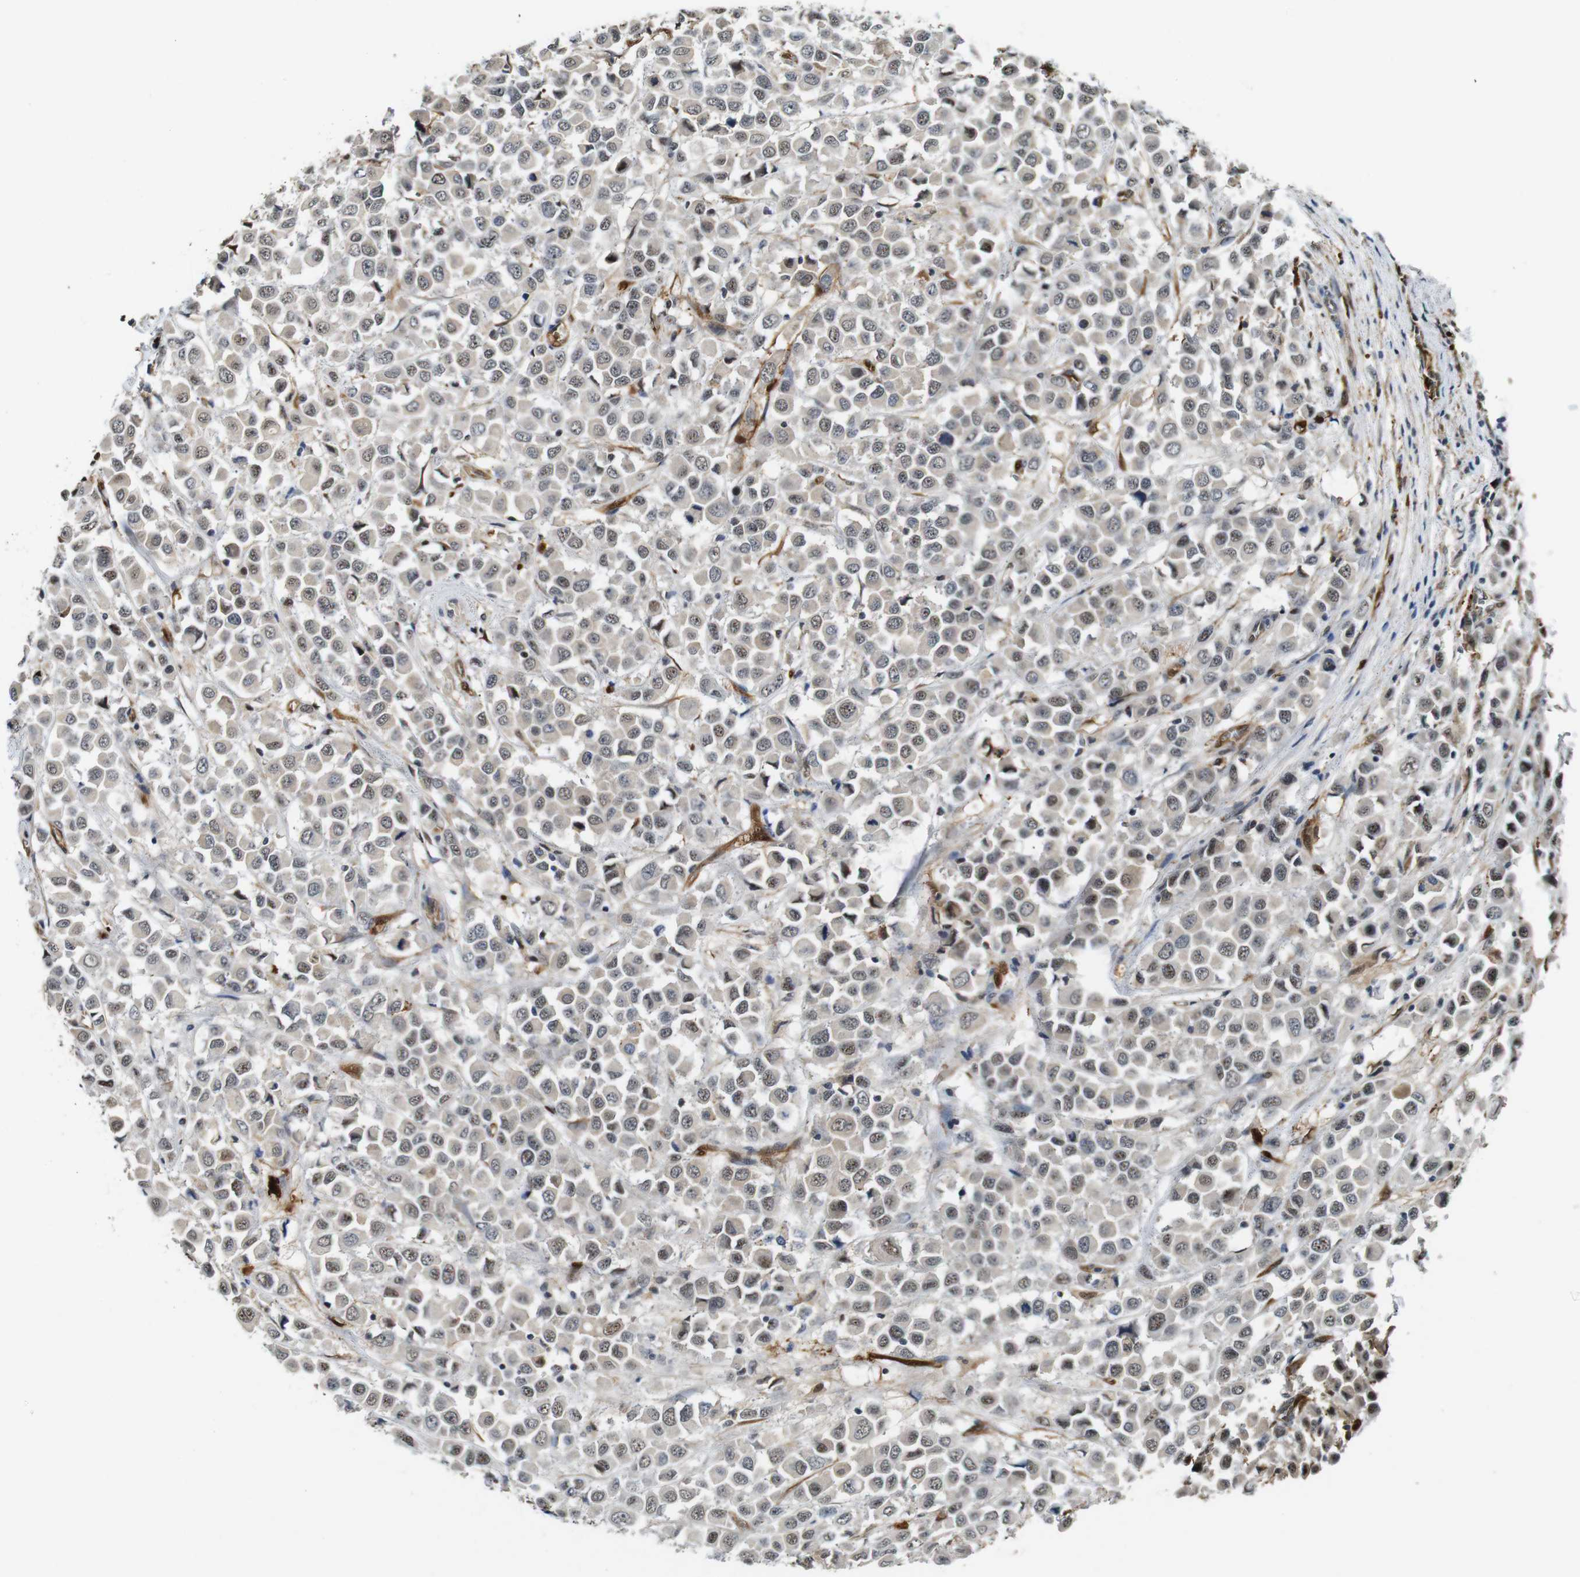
{"staining": {"intensity": "weak", "quantity": ">75%", "location": "cytoplasmic/membranous,nuclear"}, "tissue": "breast cancer", "cell_type": "Tumor cells", "image_type": "cancer", "snomed": [{"axis": "morphology", "description": "Duct carcinoma"}, {"axis": "topography", "description": "Breast"}], "caption": "Human invasive ductal carcinoma (breast) stained for a protein (brown) shows weak cytoplasmic/membranous and nuclear positive expression in approximately >75% of tumor cells.", "gene": "LXN", "patient": {"sex": "female", "age": 61}}